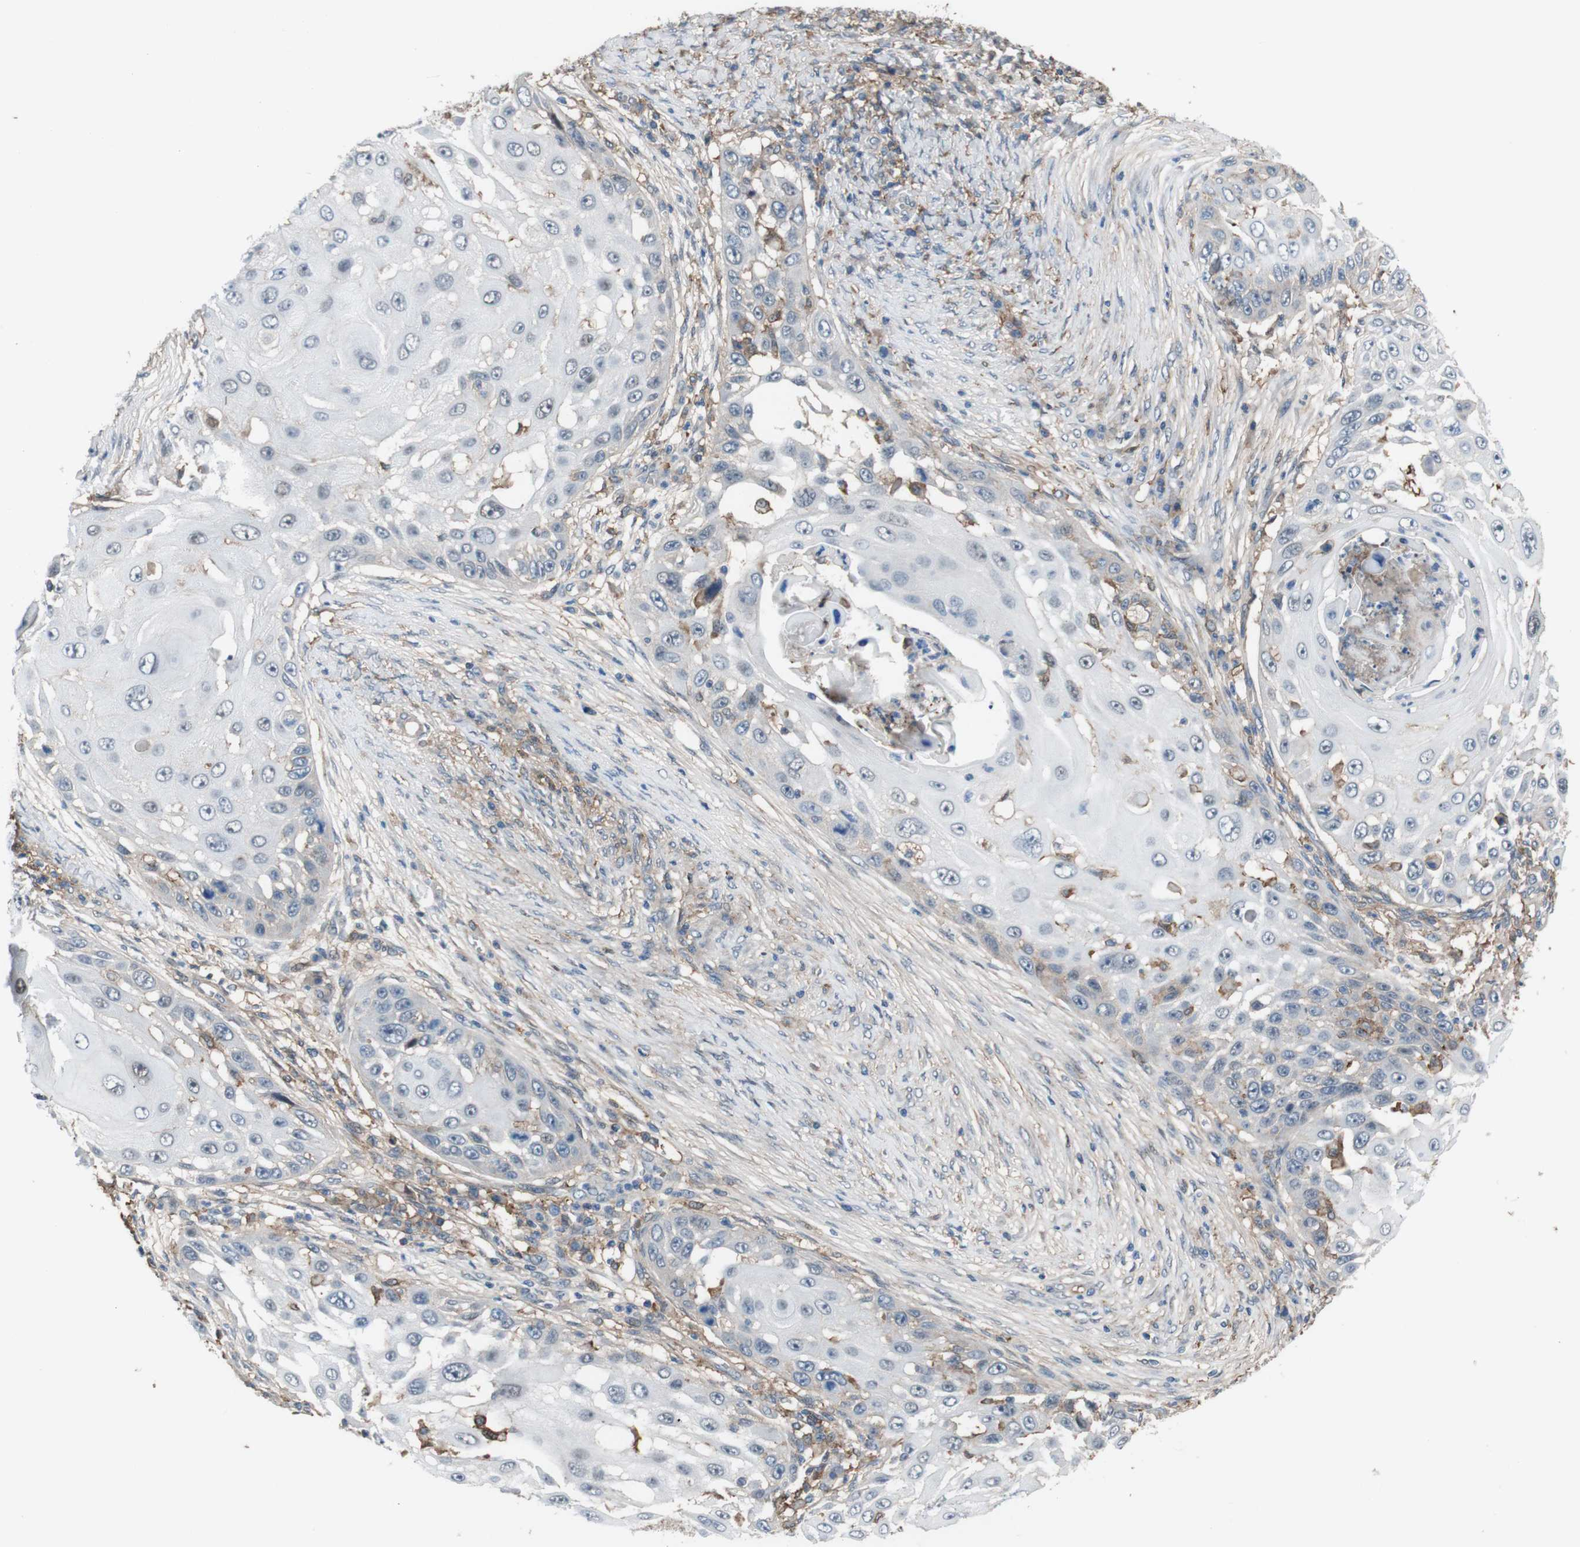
{"staining": {"intensity": "negative", "quantity": "none", "location": "none"}, "tissue": "skin cancer", "cell_type": "Tumor cells", "image_type": "cancer", "snomed": [{"axis": "morphology", "description": "Squamous cell carcinoma, NOS"}, {"axis": "topography", "description": "Skin"}], "caption": "Immunohistochemistry (IHC) photomicrograph of neoplastic tissue: human skin cancer stained with DAB (3,3'-diaminobenzidine) exhibits no significant protein staining in tumor cells. The staining was performed using DAB (3,3'-diaminobenzidine) to visualize the protein expression in brown, while the nuclei were stained in blue with hematoxylin (Magnification: 20x).", "gene": "ATP2B1", "patient": {"sex": "female", "age": 44}}